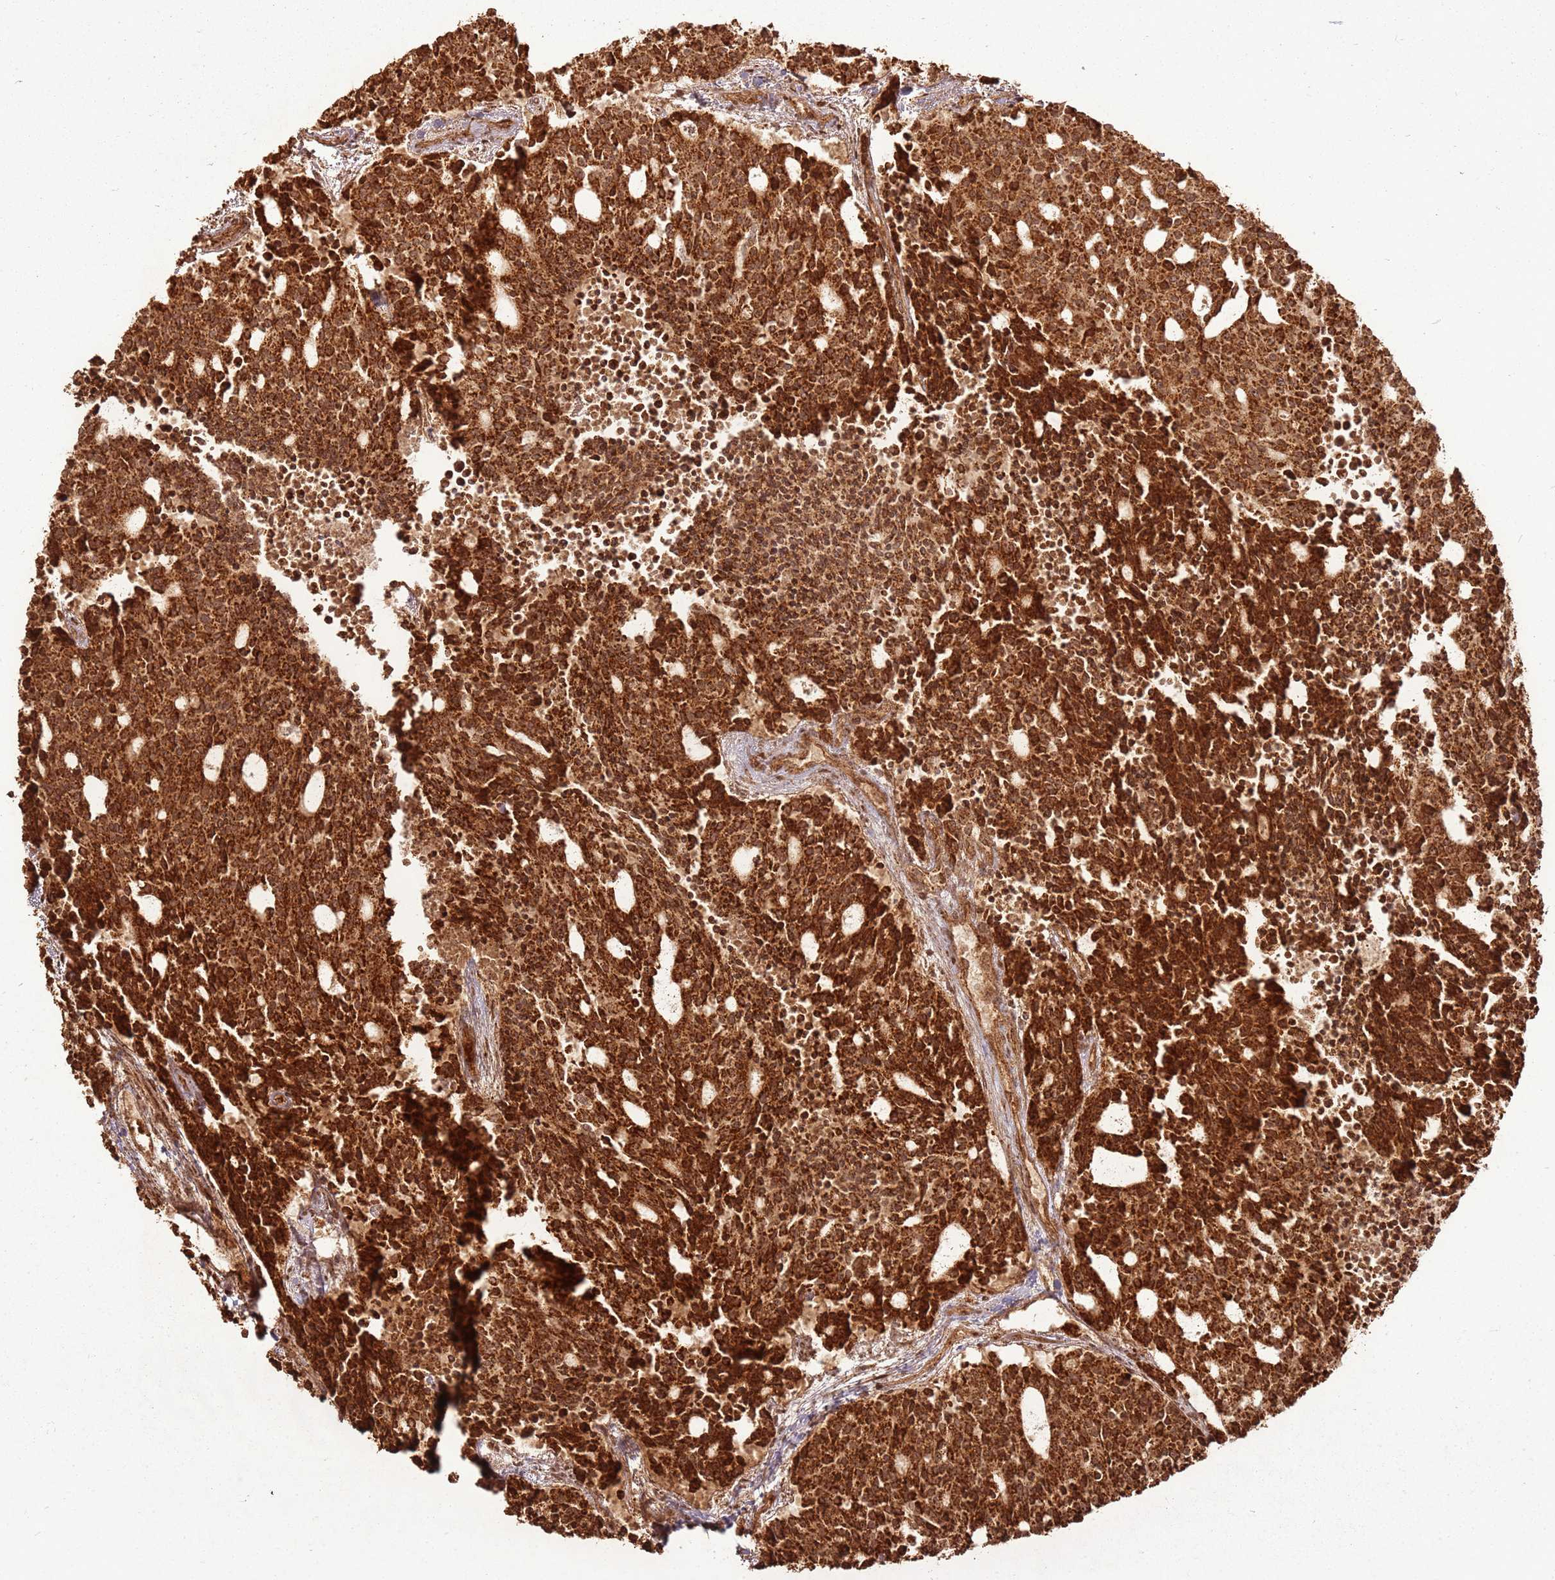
{"staining": {"intensity": "strong", "quantity": ">75%", "location": "cytoplasmic/membranous"}, "tissue": "carcinoid", "cell_type": "Tumor cells", "image_type": "cancer", "snomed": [{"axis": "morphology", "description": "Carcinoid, malignant, NOS"}, {"axis": "topography", "description": "Pancreas"}], "caption": "Immunohistochemistry of carcinoid shows high levels of strong cytoplasmic/membranous positivity in approximately >75% of tumor cells. The staining was performed using DAB, with brown indicating positive protein expression. Nuclei are stained blue with hematoxylin.", "gene": "MRPS6", "patient": {"sex": "female", "age": 54}}